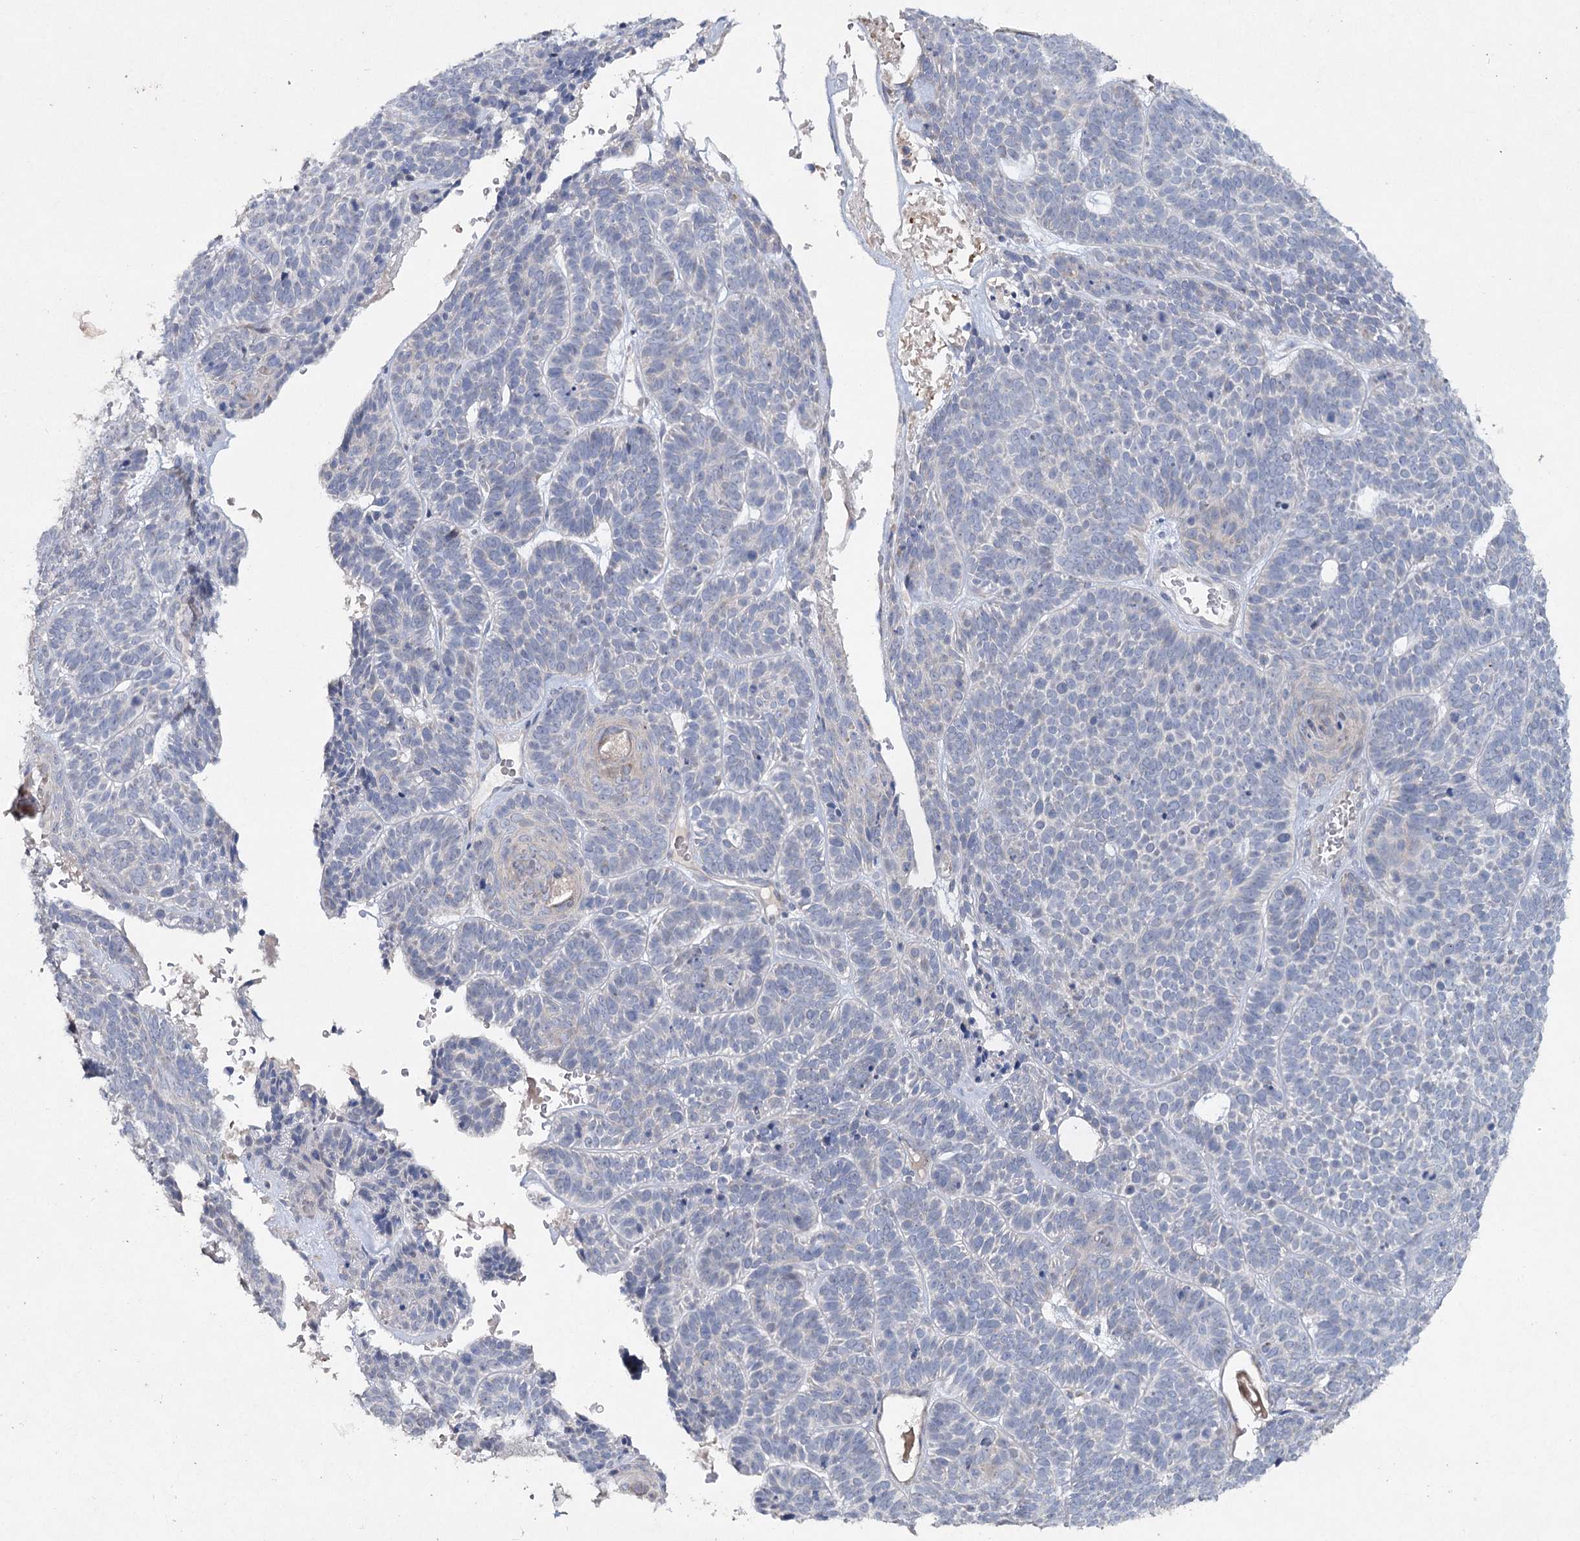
{"staining": {"intensity": "negative", "quantity": "none", "location": "none"}, "tissue": "skin cancer", "cell_type": "Tumor cells", "image_type": "cancer", "snomed": [{"axis": "morphology", "description": "Basal cell carcinoma"}, {"axis": "topography", "description": "Skin"}], "caption": "Immunohistochemical staining of human skin basal cell carcinoma demonstrates no significant expression in tumor cells.", "gene": "RFX6", "patient": {"sex": "male", "age": 85}}